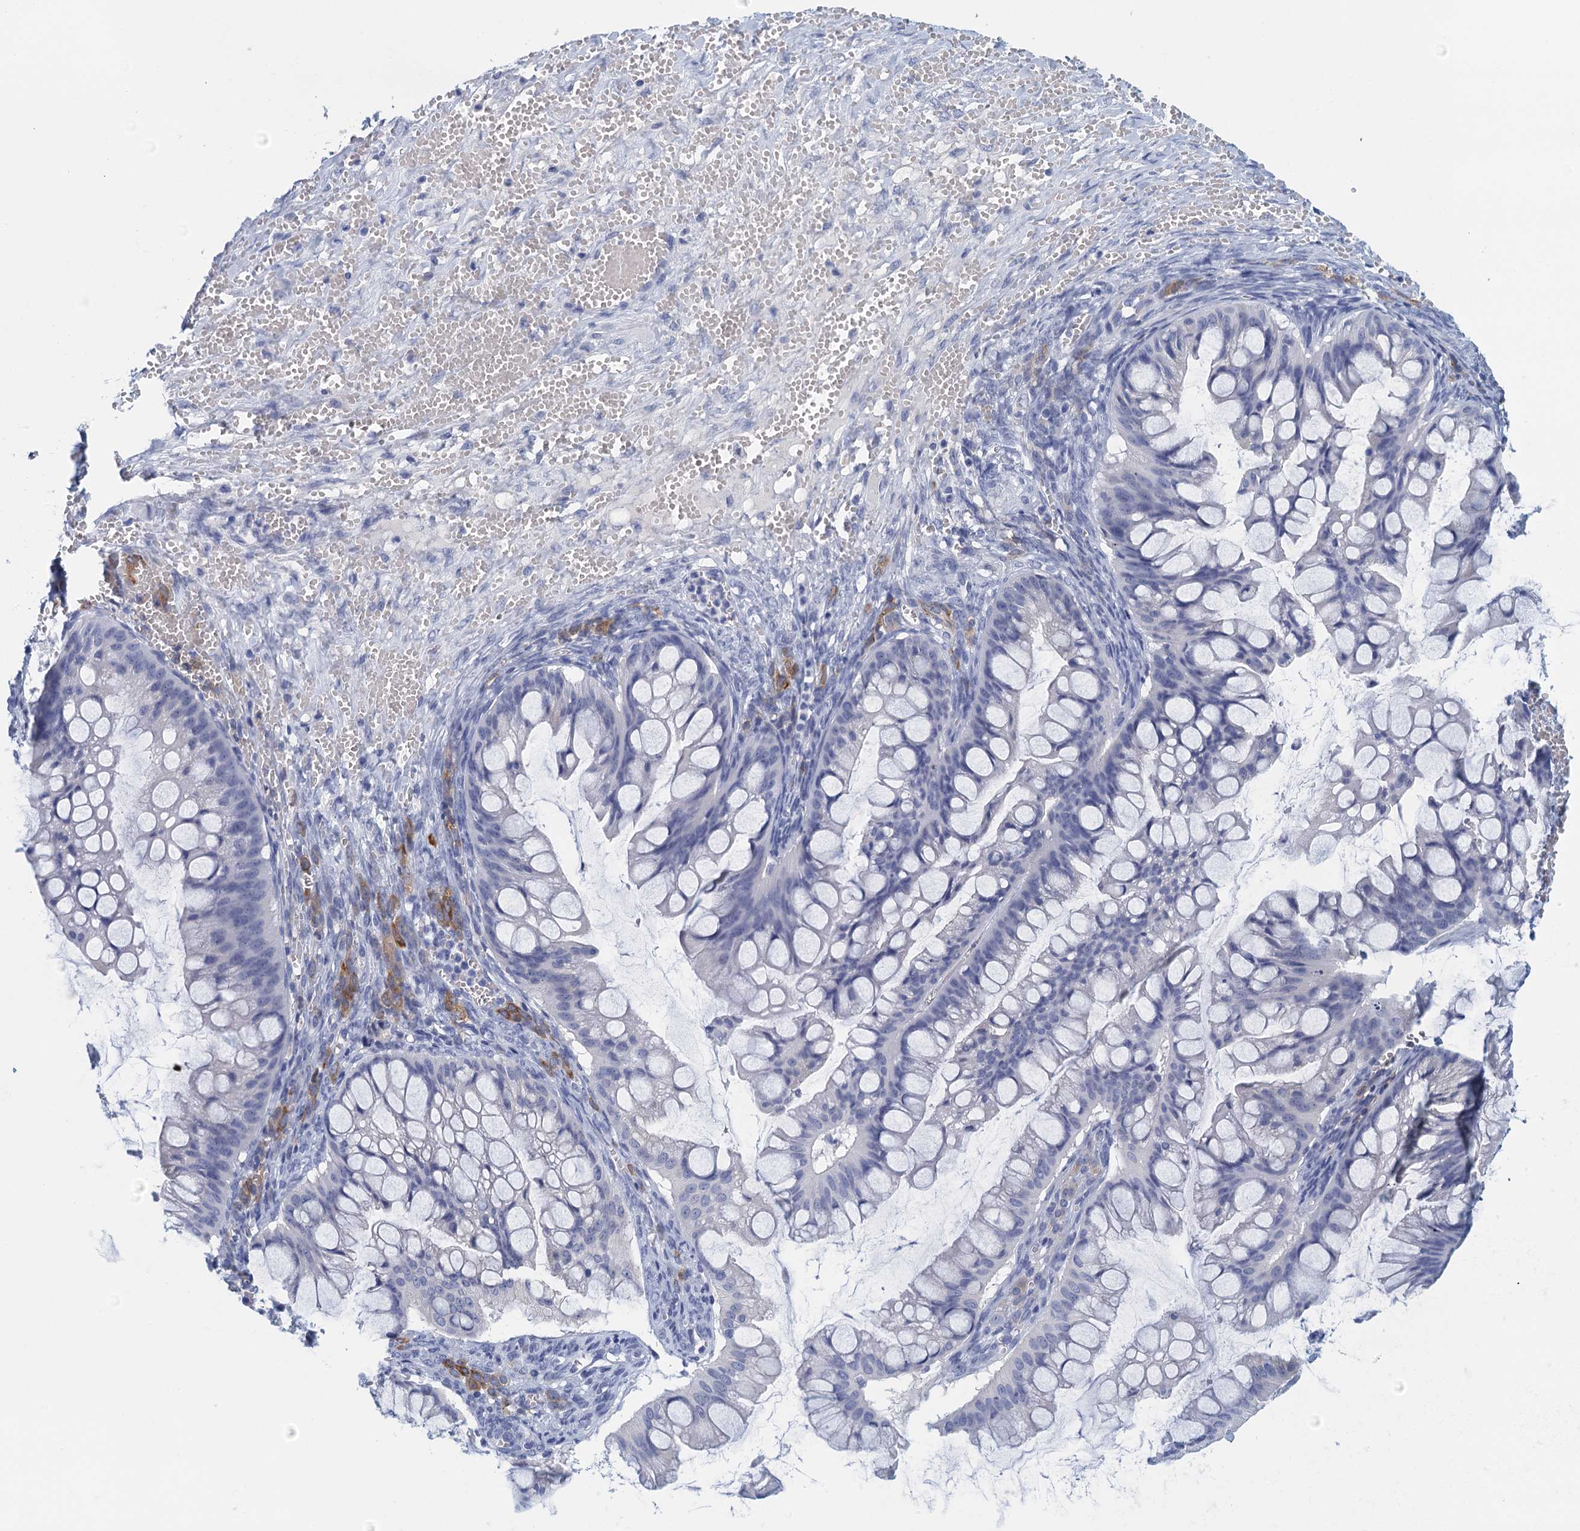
{"staining": {"intensity": "negative", "quantity": "none", "location": "none"}, "tissue": "ovarian cancer", "cell_type": "Tumor cells", "image_type": "cancer", "snomed": [{"axis": "morphology", "description": "Cystadenocarcinoma, mucinous, NOS"}, {"axis": "topography", "description": "Ovary"}], "caption": "Tumor cells show no significant staining in ovarian cancer.", "gene": "CYP51A1", "patient": {"sex": "female", "age": 73}}